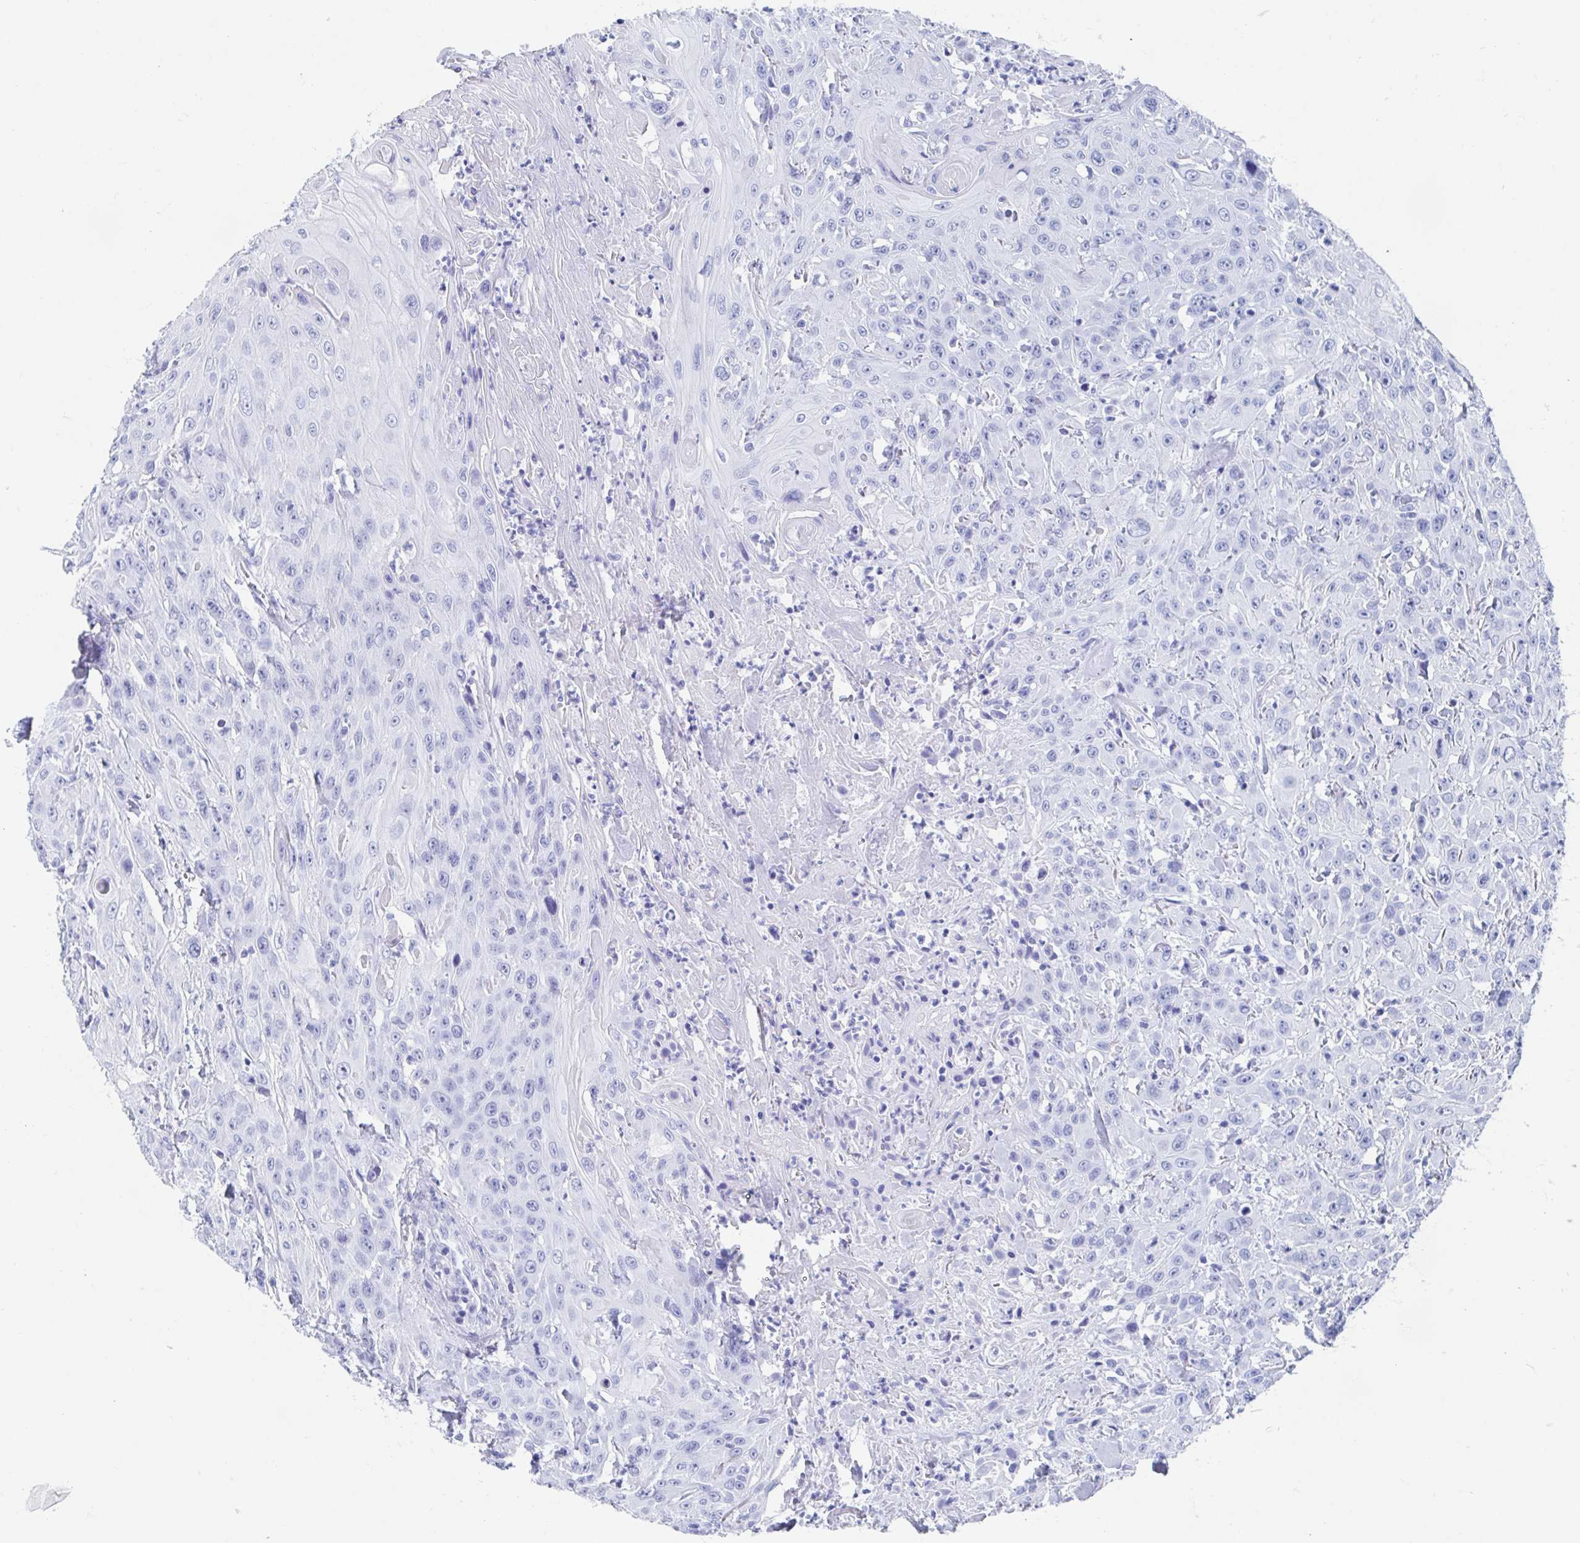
{"staining": {"intensity": "negative", "quantity": "none", "location": "none"}, "tissue": "head and neck cancer", "cell_type": "Tumor cells", "image_type": "cancer", "snomed": [{"axis": "morphology", "description": "Squamous cell carcinoma, NOS"}, {"axis": "topography", "description": "Skin"}, {"axis": "topography", "description": "Head-Neck"}], "caption": "This is a micrograph of immunohistochemistry staining of head and neck squamous cell carcinoma, which shows no expression in tumor cells. (DAB (3,3'-diaminobenzidine) immunohistochemistry with hematoxylin counter stain).", "gene": "HDGFL1", "patient": {"sex": "male", "age": 80}}